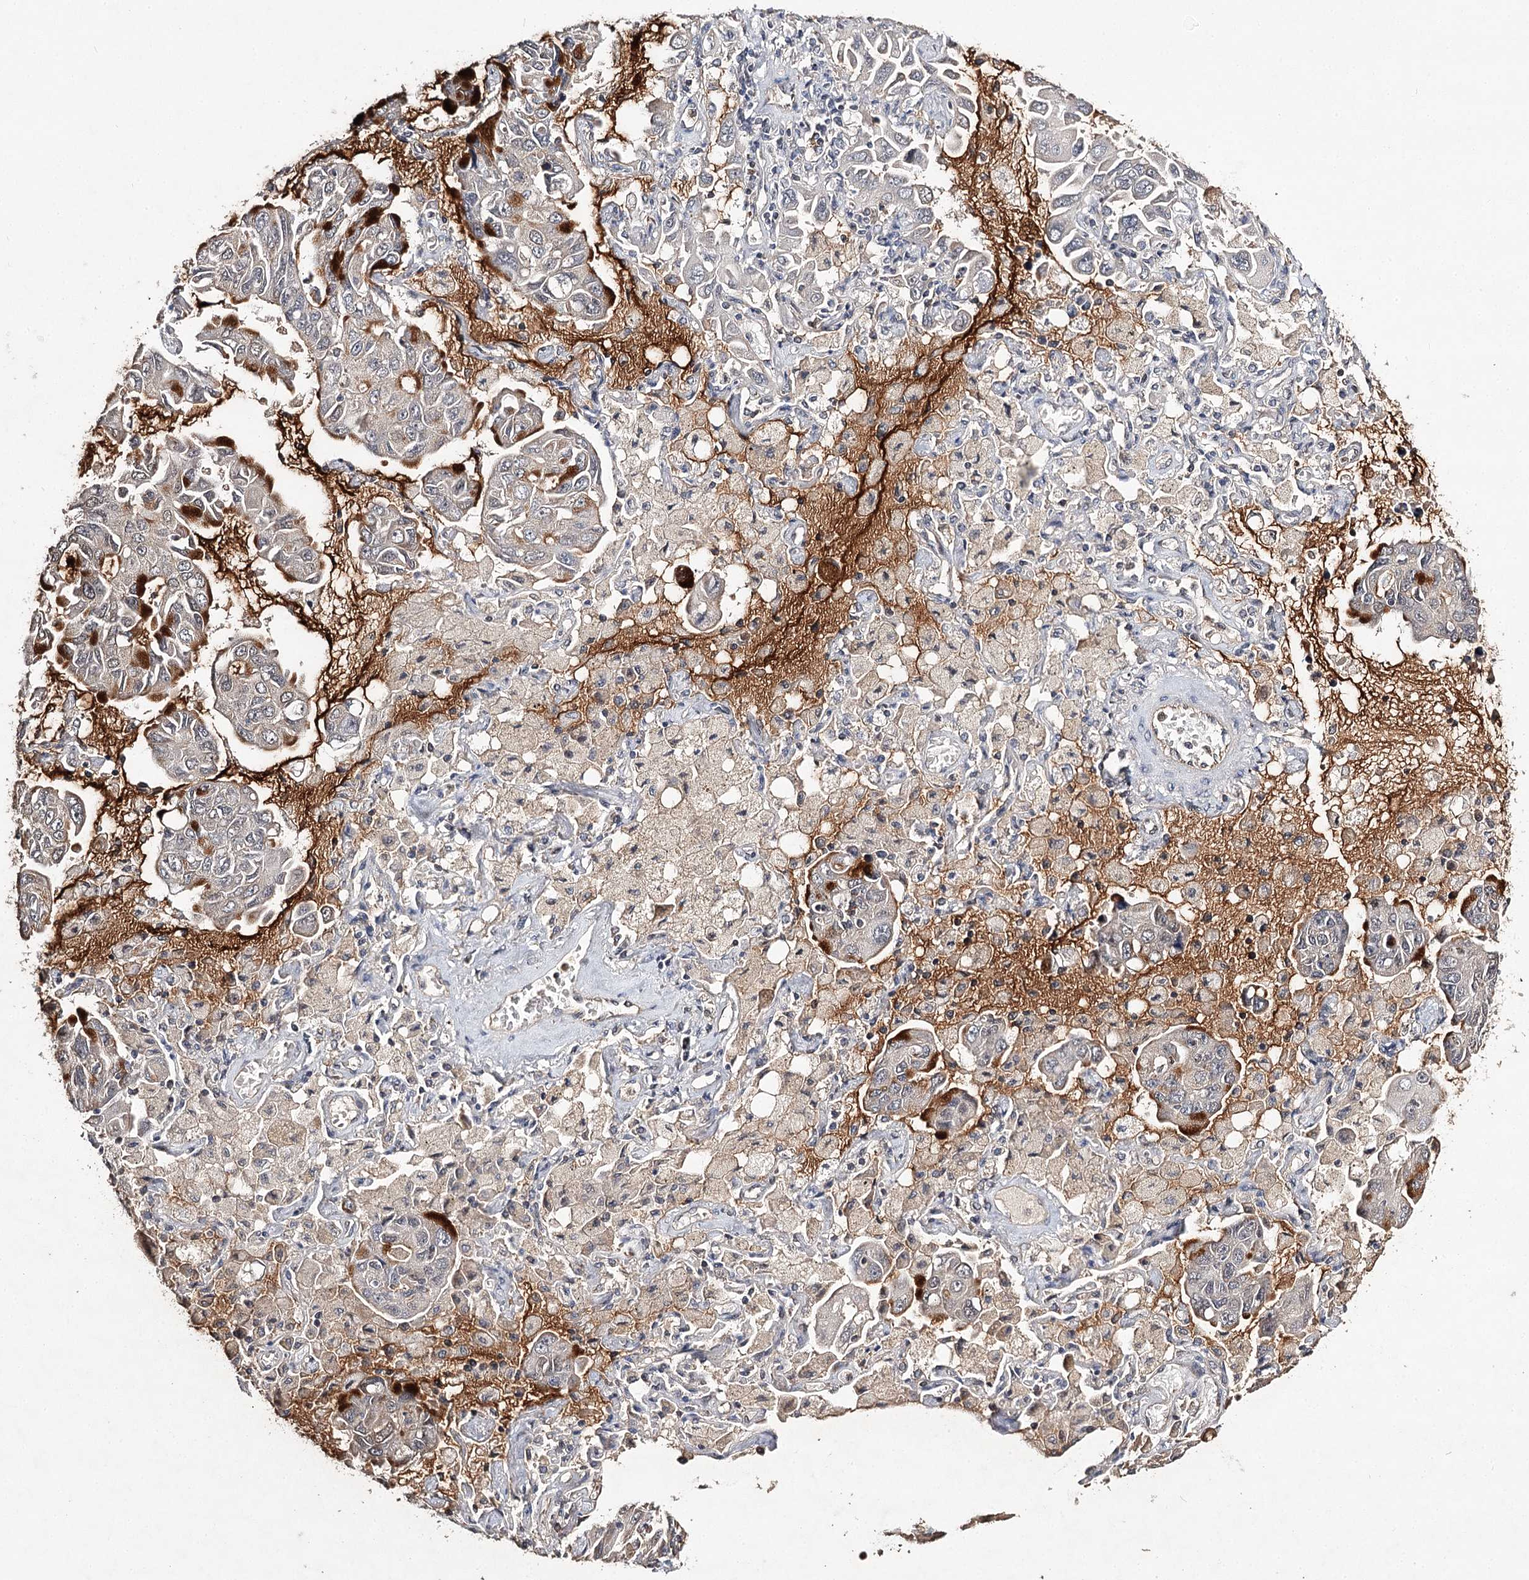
{"staining": {"intensity": "negative", "quantity": "none", "location": "none"}, "tissue": "lung cancer", "cell_type": "Tumor cells", "image_type": "cancer", "snomed": [{"axis": "morphology", "description": "Adenocarcinoma, NOS"}, {"axis": "topography", "description": "Lung"}], "caption": "Human lung cancer (adenocarcinoma) stained for a protein using immunohistochemistry (IHC) reveals no staining in tumor cells.", "gene": "NOPCHAP1", "patient": {"sex": "male", "age": 64}}